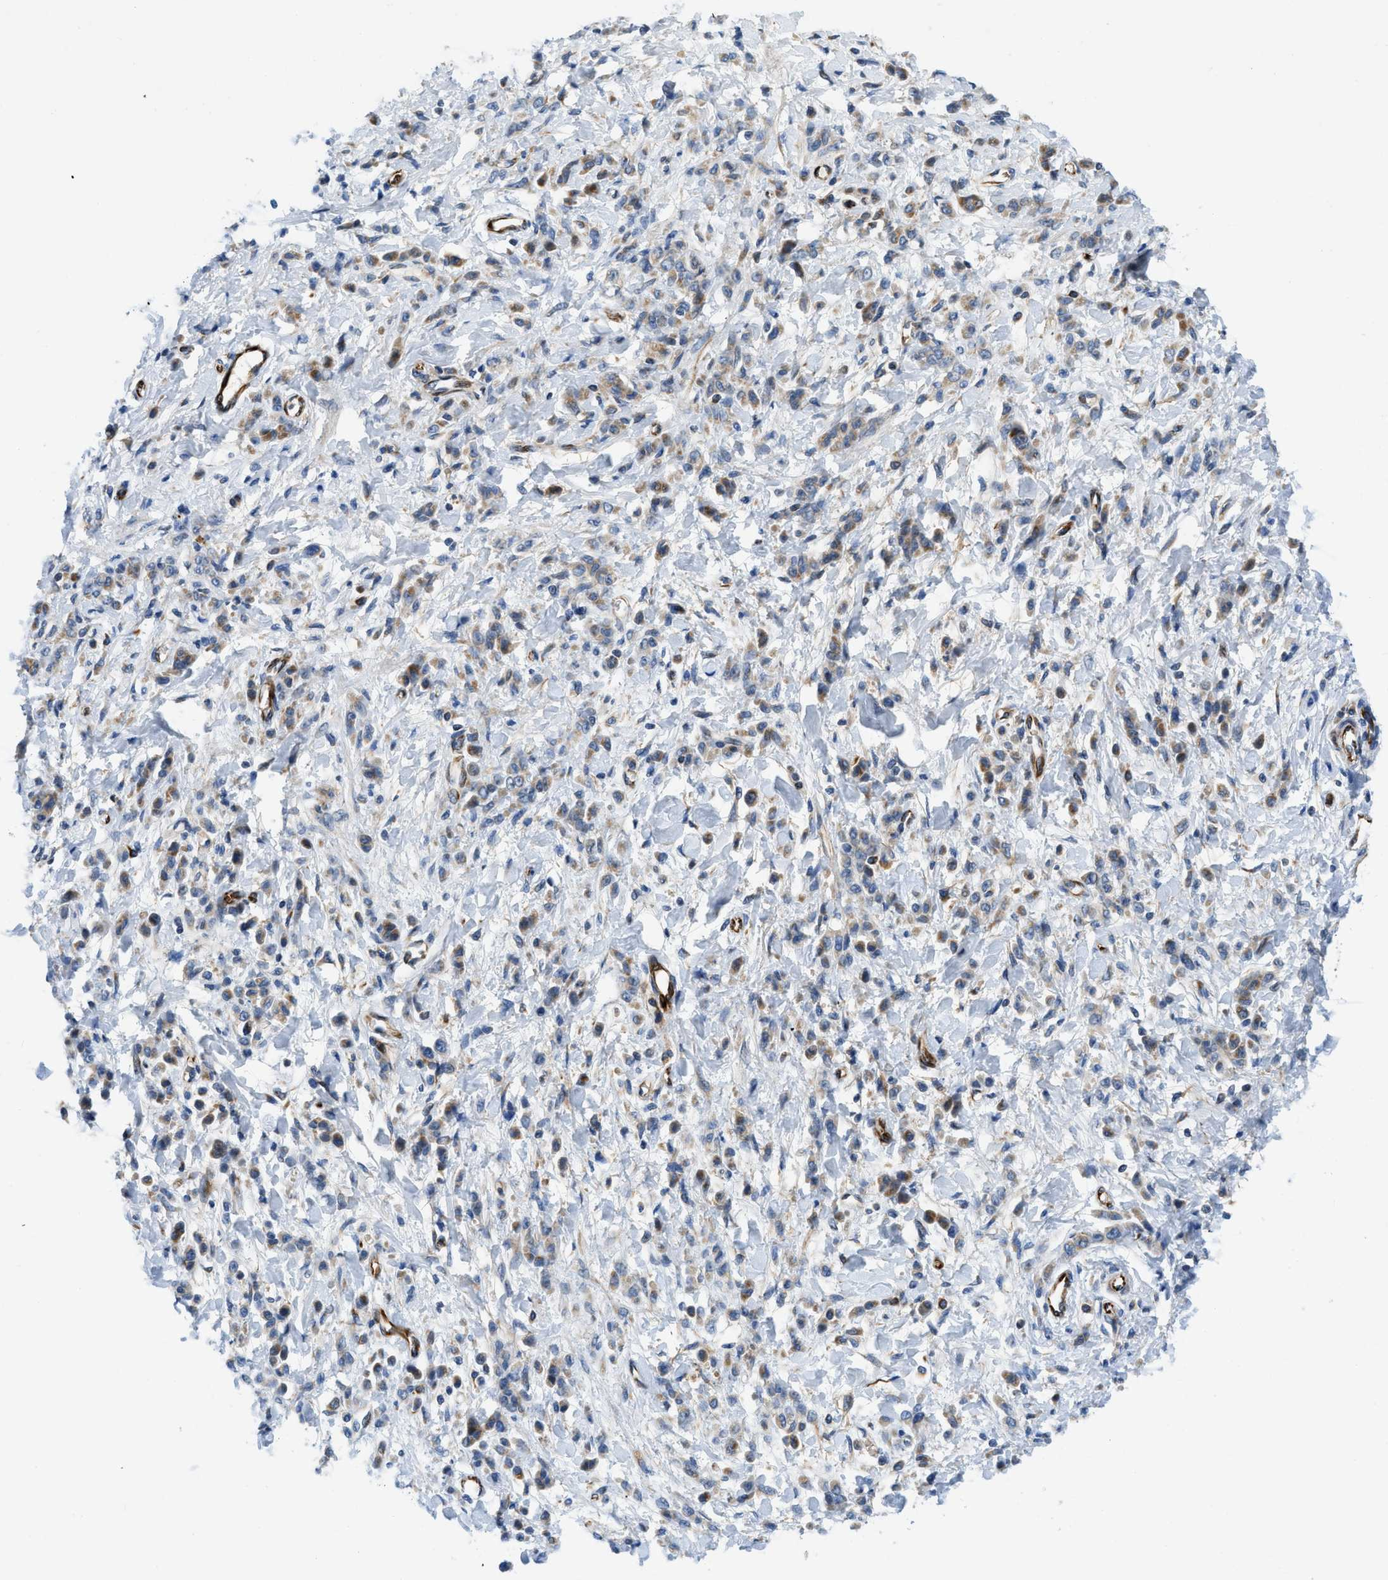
{"staining": {"intensity": "weak", "quantity": "<25%", "location": "cytoplasmic/membranous"}, "tissue": "stomach cancer", "cell_type": "Tumor cells", "image_type": "cancer", "snomed": [{"axis": "morphology", "description": "Normal tissue, NOS"}, {"axis": "morphology", "description": "Adenocarcinoma, NOS"}, {"axis": "topography", "description": "Stomach"}], "caption": "Protein analysis of stomach cancer (adenocarcinoma) displays no significant expression in tumor cells. (IHC, brightfield microscopy, high magnification).", "gene": "ZNF831", "patient": {"sex": "male", "age": 82}}